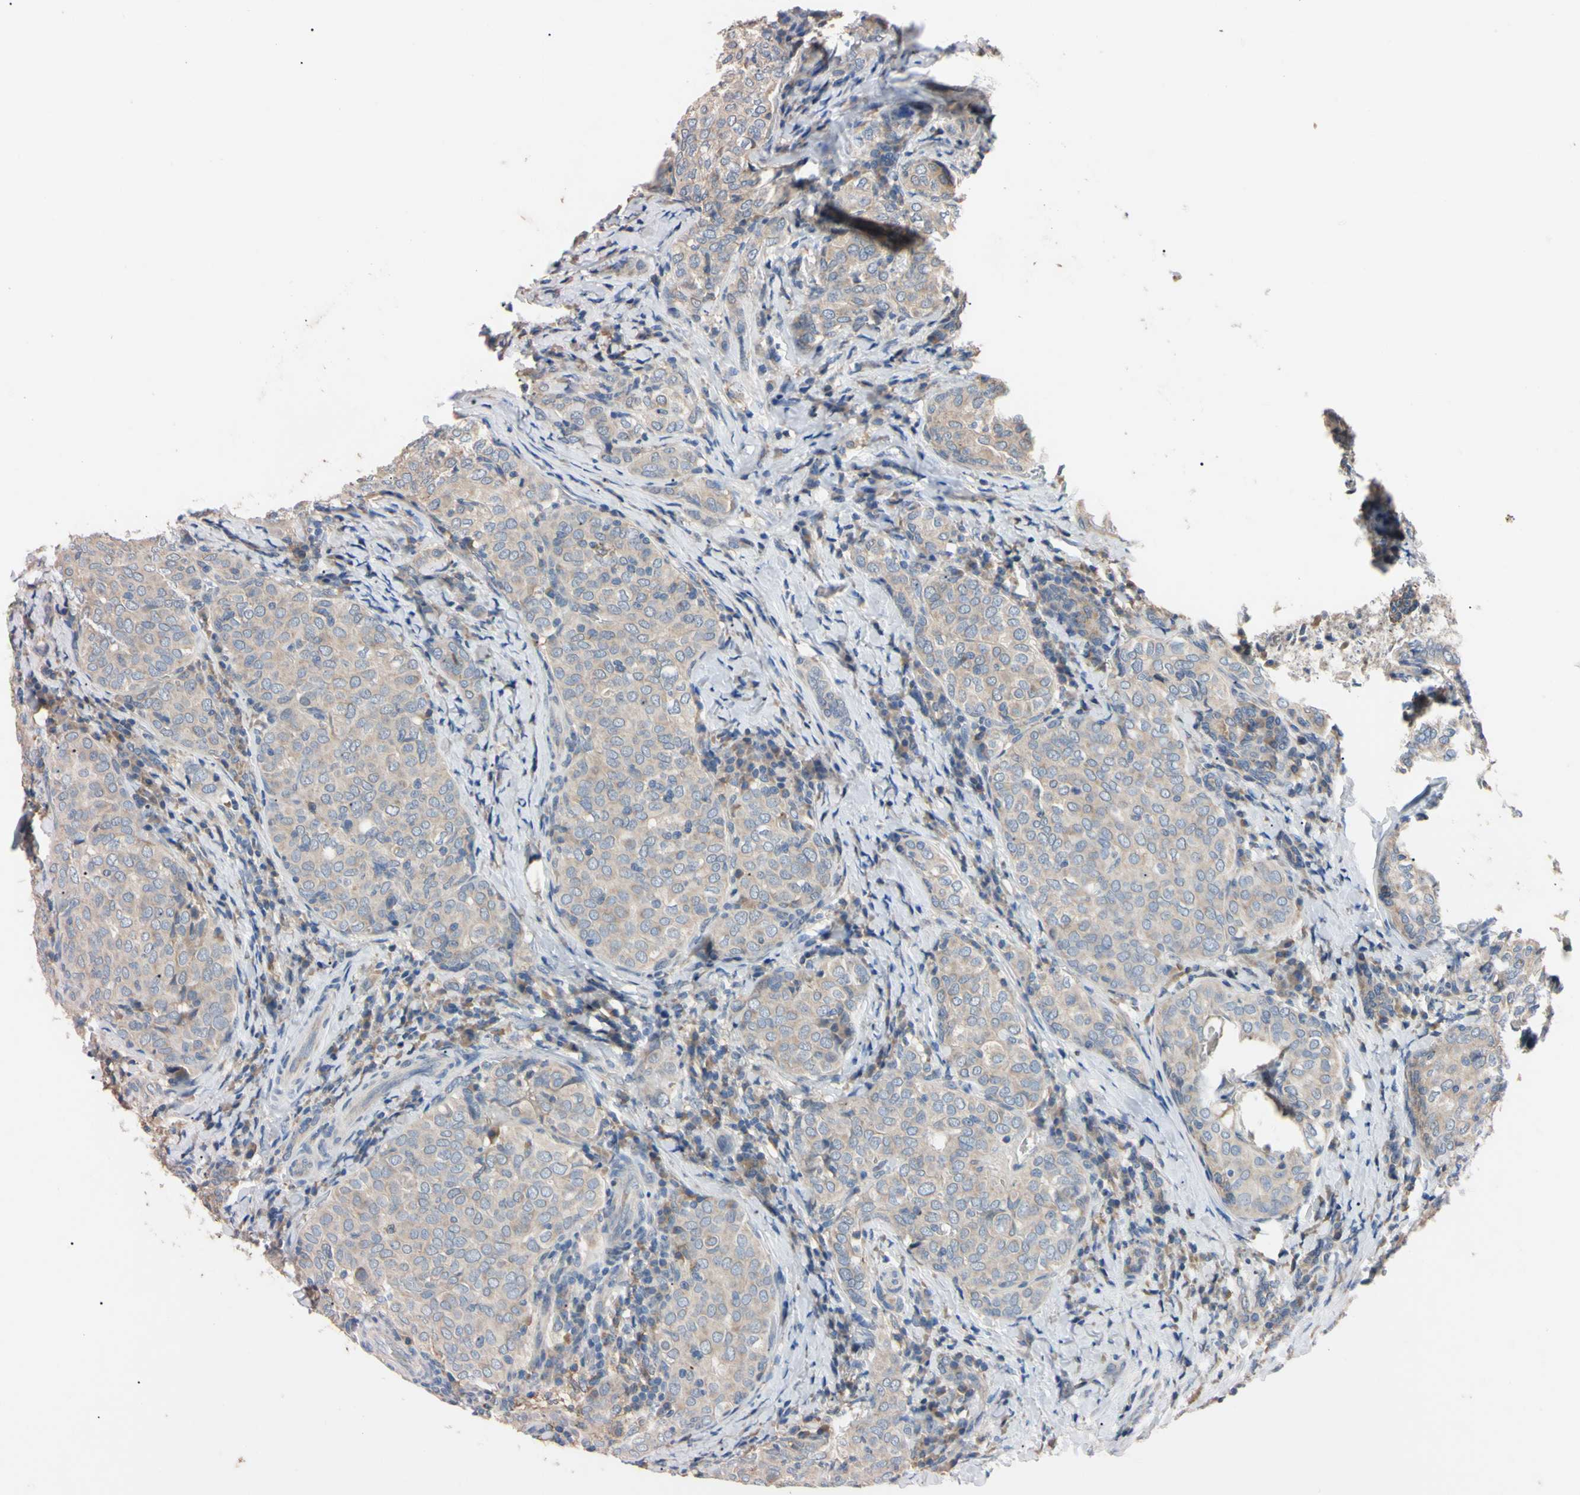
{"staining": {"intensity": "weak", "quantity": "25%-75%", "location": "cytoplasmic/membranous"}, "tissue": "thyroid cancer", "cell_type": "Tumor cells", "image_type": "cancer", "snomed": [{"axis": "morphology", "description": "Normal tissue, NOS"}, {"axis": "morphology", "description": "Papillary adenocarcinoma, NOS"}, {"axis": "topography", "description": "Thyroid gland"}], "caption": "An image of human thyroid cancer stained for a protein displays weak cytoplasmic/membranous brown staining in tumor cells. Using DAB (brown) and hematoxylin (blue) stains, captured at high magnification using brightfield microscopy.", "gene": "PNKD", "patient": {"sex": "female", "age": 30}}